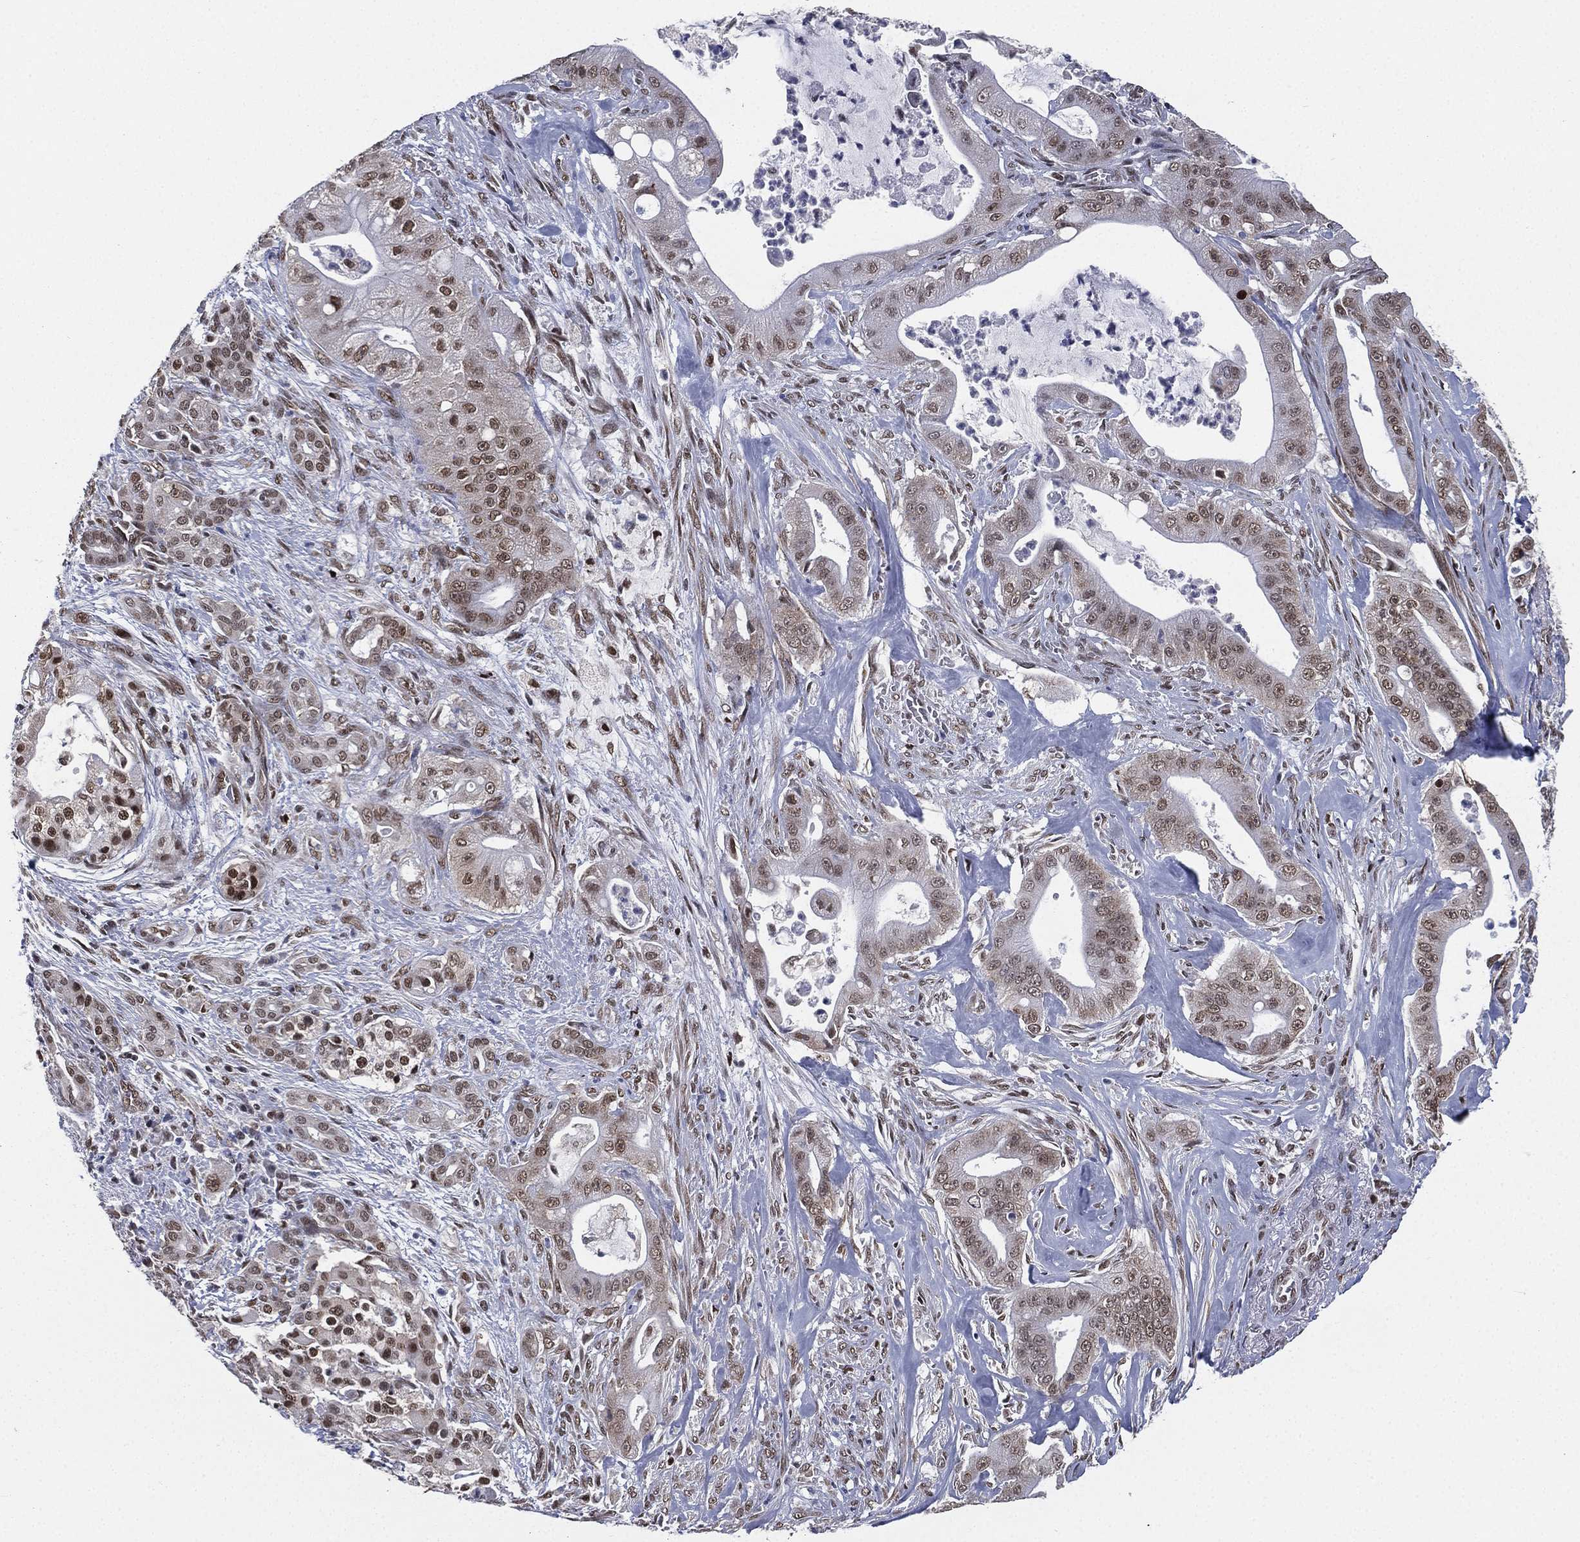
{"staining": {"intensity": "moderate", "quantity": "<25%", "location": "nuclear"}, "tissue": "pancreatic cancer", "cell_type": "Tumor cells", "image_type": "cancer", "snomed": [{"axis": "morphology", "description": "Normal tissue, NOS"}, {"axis": "morphology", "description": "Inflammation, NOS"}, {"axis": "morphology", "description": "Adenocarcinoma, NOS"}, {"axis": "topography", "description": "Pancreas"}], "caption": "A brown stain shows moderate nuclear staining of a protein in human pancreatic adenocarcinoma tumor cells.", "gene": "FUBP3", "patient": {"sex": "male", "age": 57}}